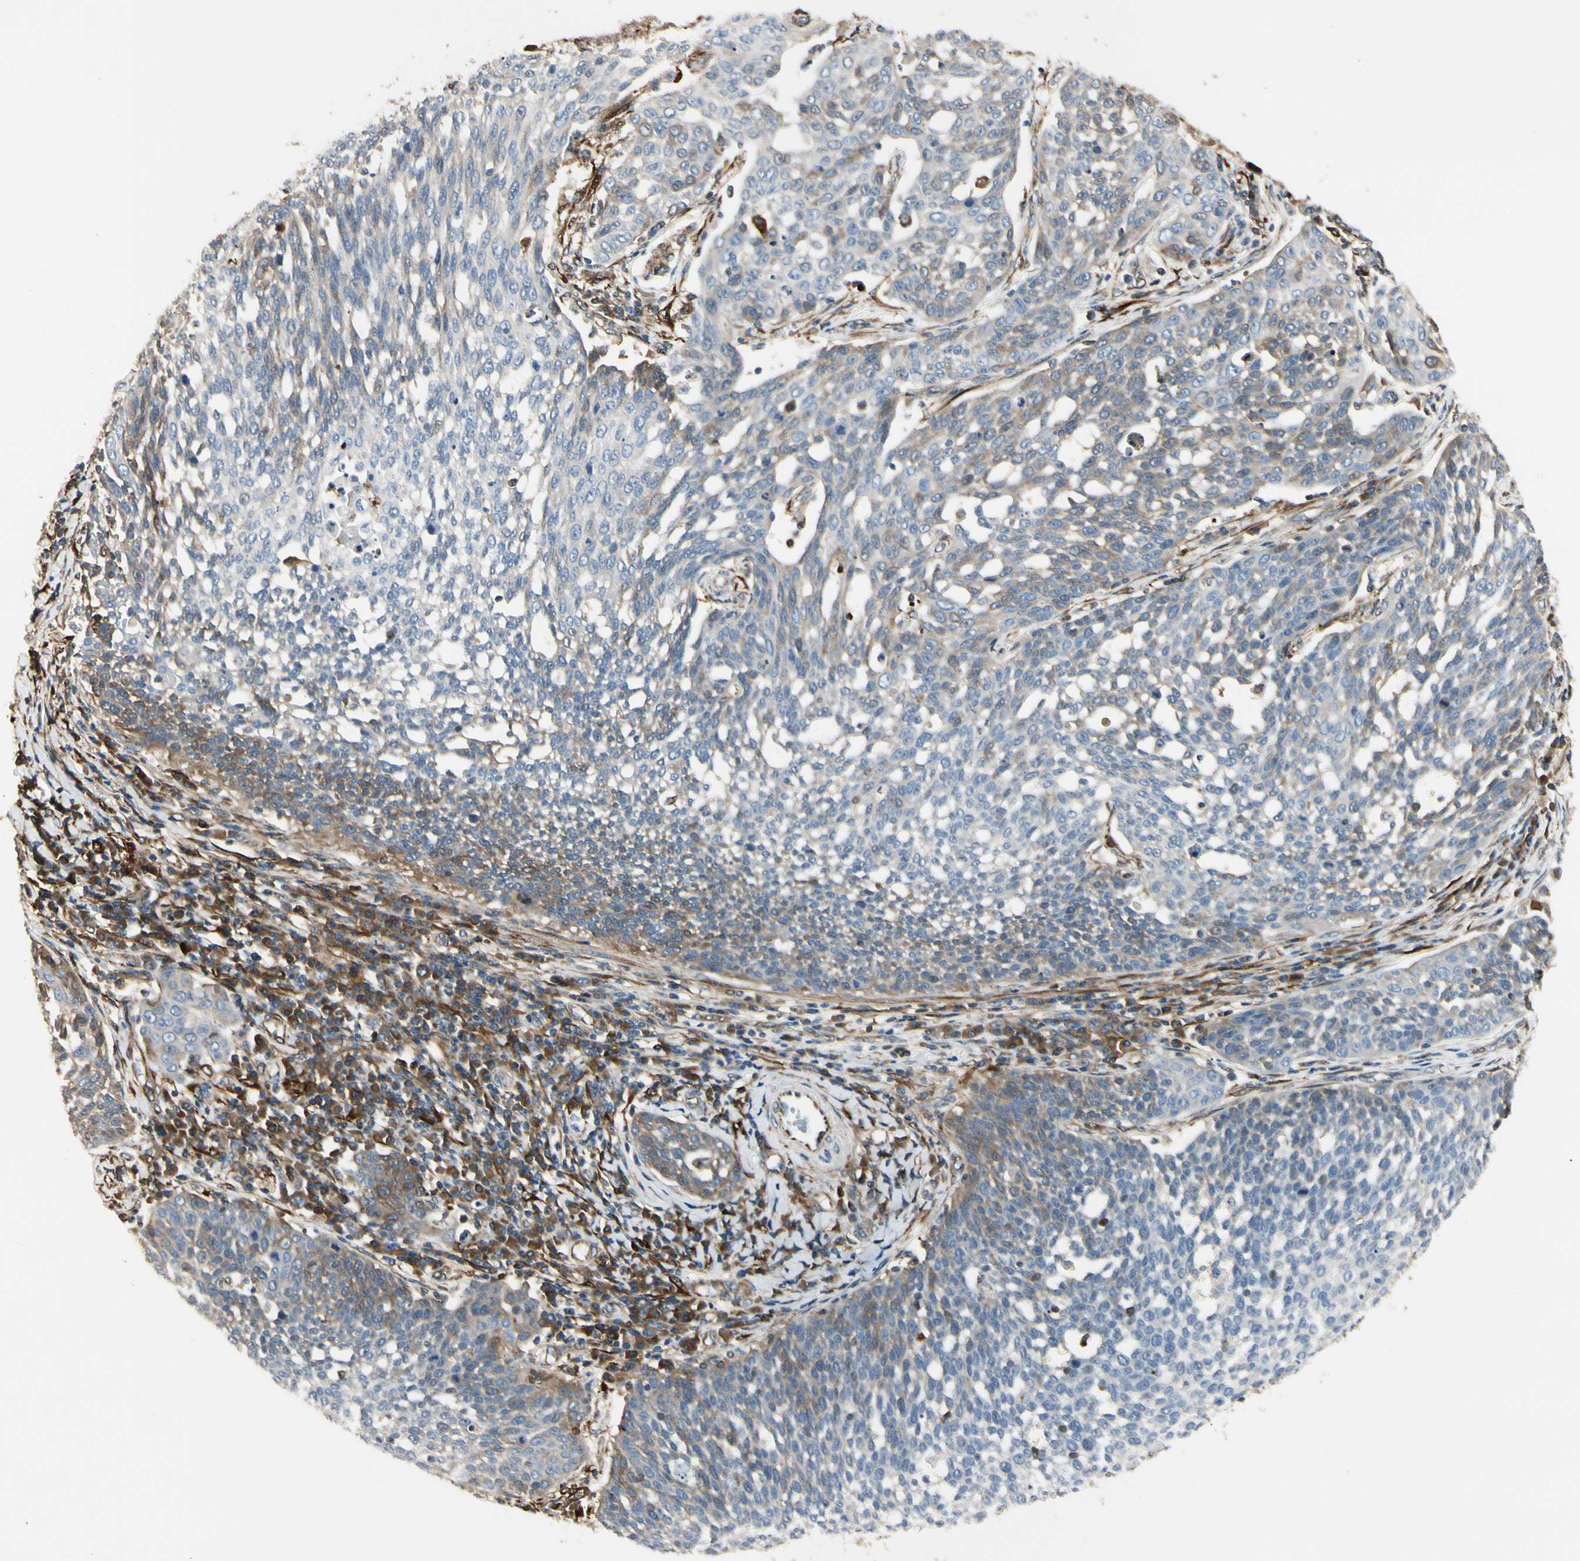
{"staining": {"intensity": "moderate", "quantity": "<25%", "location": "cytoplasmic/membranous"}, "tissue": "cervical cancer", "cell_type": "Tumor cells", "image_type": "cancer", "snomed": [{"axis": "morphology", "description": "Squamous cell carcinoma, NOS"}, {"axis": "topography", "description": "Cervix"}], "caption": "Immunohistochemistry (IHC) micrograph of neoplastic tissue: human cervical cancer (squamous cell carcinoma) stained using immunohistochemistry exhibits low levels of moderate protein expression localized specifically in the cytoplasmic/membranous of tumor cells, appearing as a cytoplasmic/membranous brown color.", "gene": "FTH1", "patient": {"sex": "female", "age": 34}}